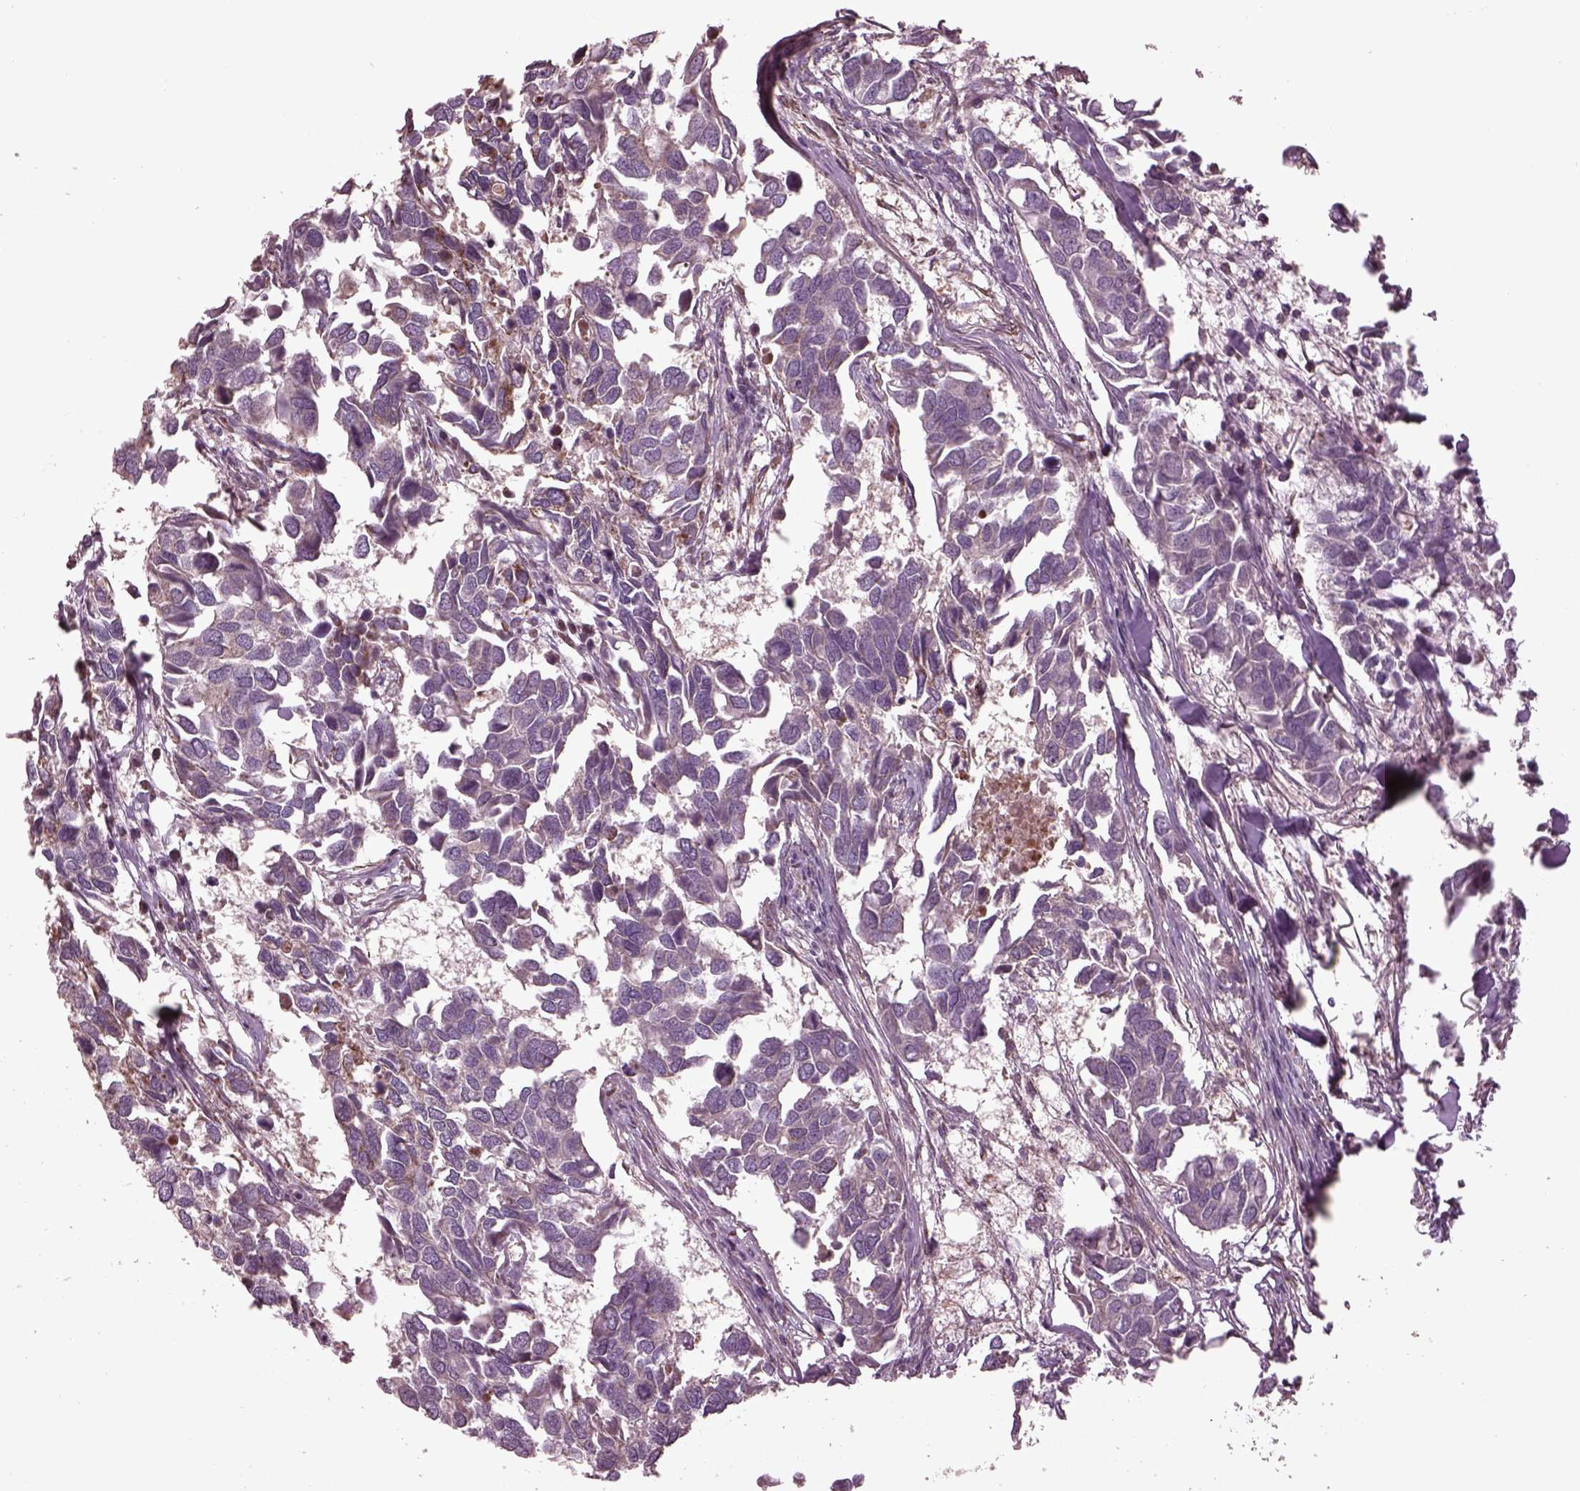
{"staining": {"intensity": "weak", "quantity": "<25%", "location": "cytoplasmic/membranous"}, "tissue": "breast cancer", "cell_type": "Tumor cells", "image_type": "cancer", "snomed": [{"axis": "morphology", "description": "Duct carcinoma"}, {"axis": "topography", "description": "Breast"}], "caption": "High power microscopy image of an IHC histopathology image of breast cancer (intraductal carcinoma), revealing no significant staining in tumor cells.", "gene": "TMEM254", "patient": {"sex": "female", "age": 83}}